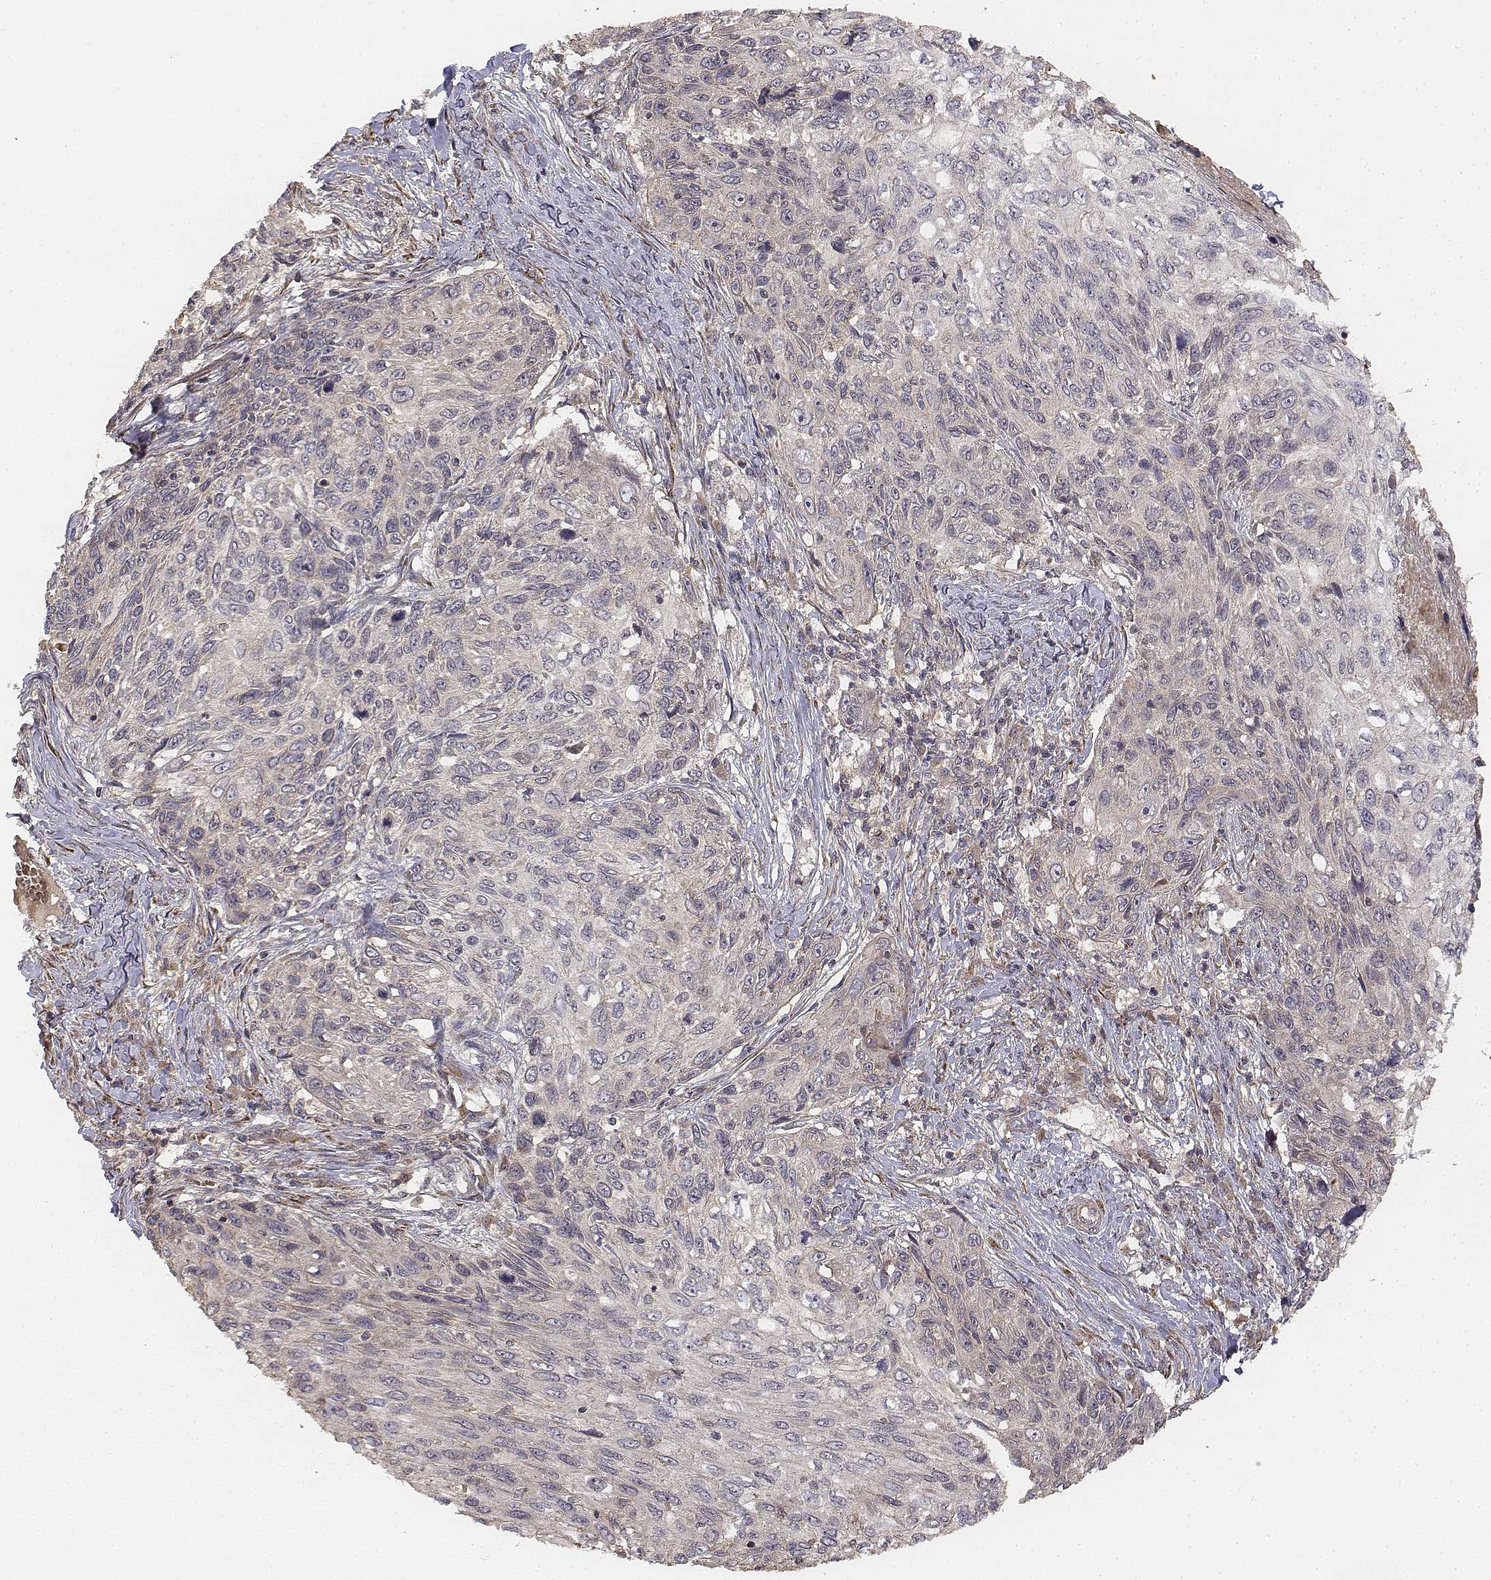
{"staining": {"intensity": "weak", "quantity": "<25%", "location": "cytoplasmic/membranous"}, "tissue": "skin cancer", "cell_type": "Tumor cells", "image_type": "cancer", "snomed": [{"axis": "morphology", "description": "Squamous cell carcinoma, NOS"}, {"axis": "topography", "description": "Skin"}], "caption": "High magnification brightfield microscopy of skin squamous cell carcinoma stained with DAB (brown) and counterstained with hematoxylin (blue): tumor cells show no significant positivity. (DAB (3,3'-diaminobenzidine) immunohistochemistry, high magnification).", "gene": "FBXO21", "patient": {"sex": "male", "age": 92}}